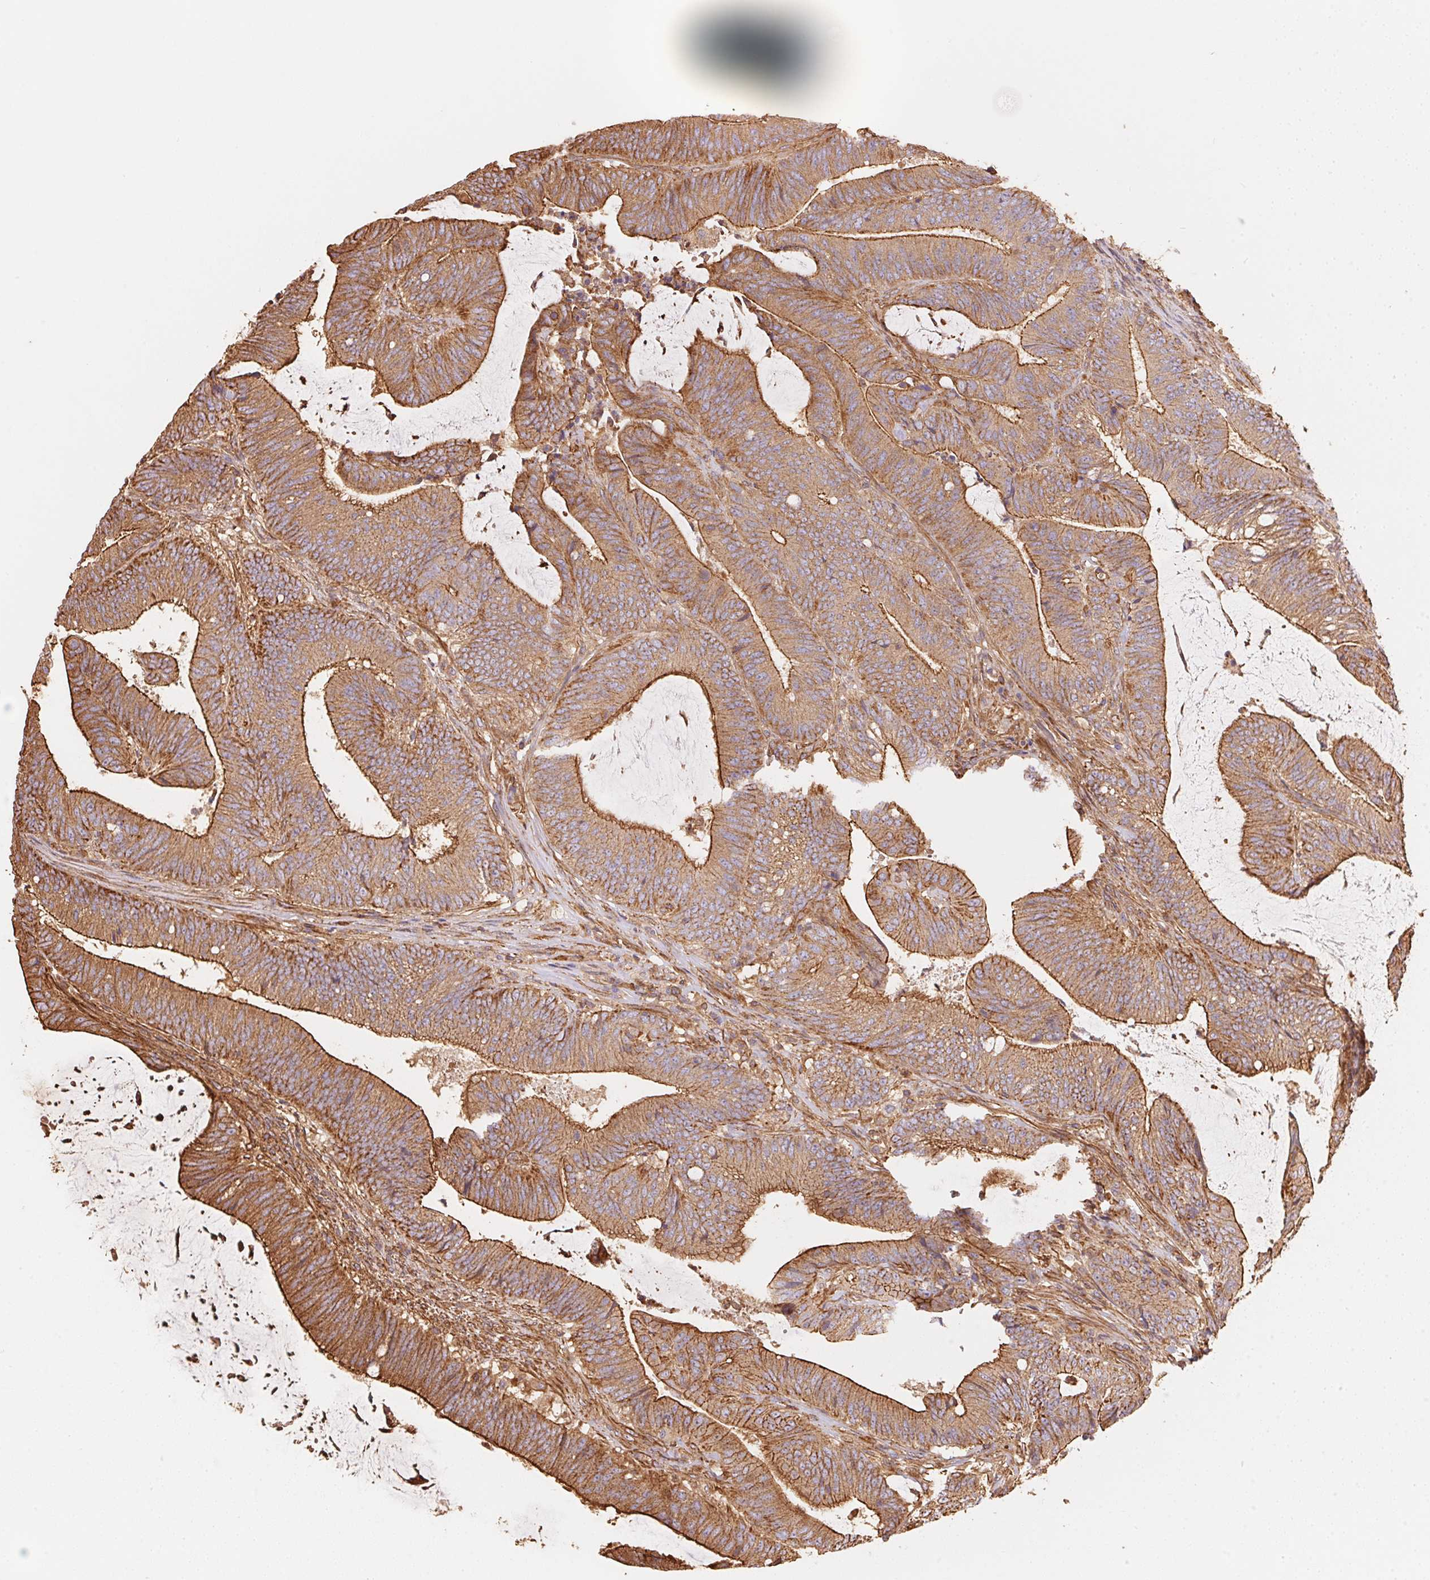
{"staining": {"intensity": "strong", "quantity": "25%-75%", "location": "cytoplasmic/membranous"}, "tissue": "colorectal cancer", "cell_type": "Tumor cells", "image_type": "cancer", "snomed": [{"axis": "morphology", "description": "Adenocarcinoma, NOS"}, {"axis": "topography", "description": "Colon"}], "caption": "DAB immunohistochemical staining of colorectal adenocarcinoma displays strong cytoplasmic/membranous protein staining in approximately 25%-75% of tumor cells.", "gene": "FRAS1", "patient": {"sex": "female", "age": 43}}